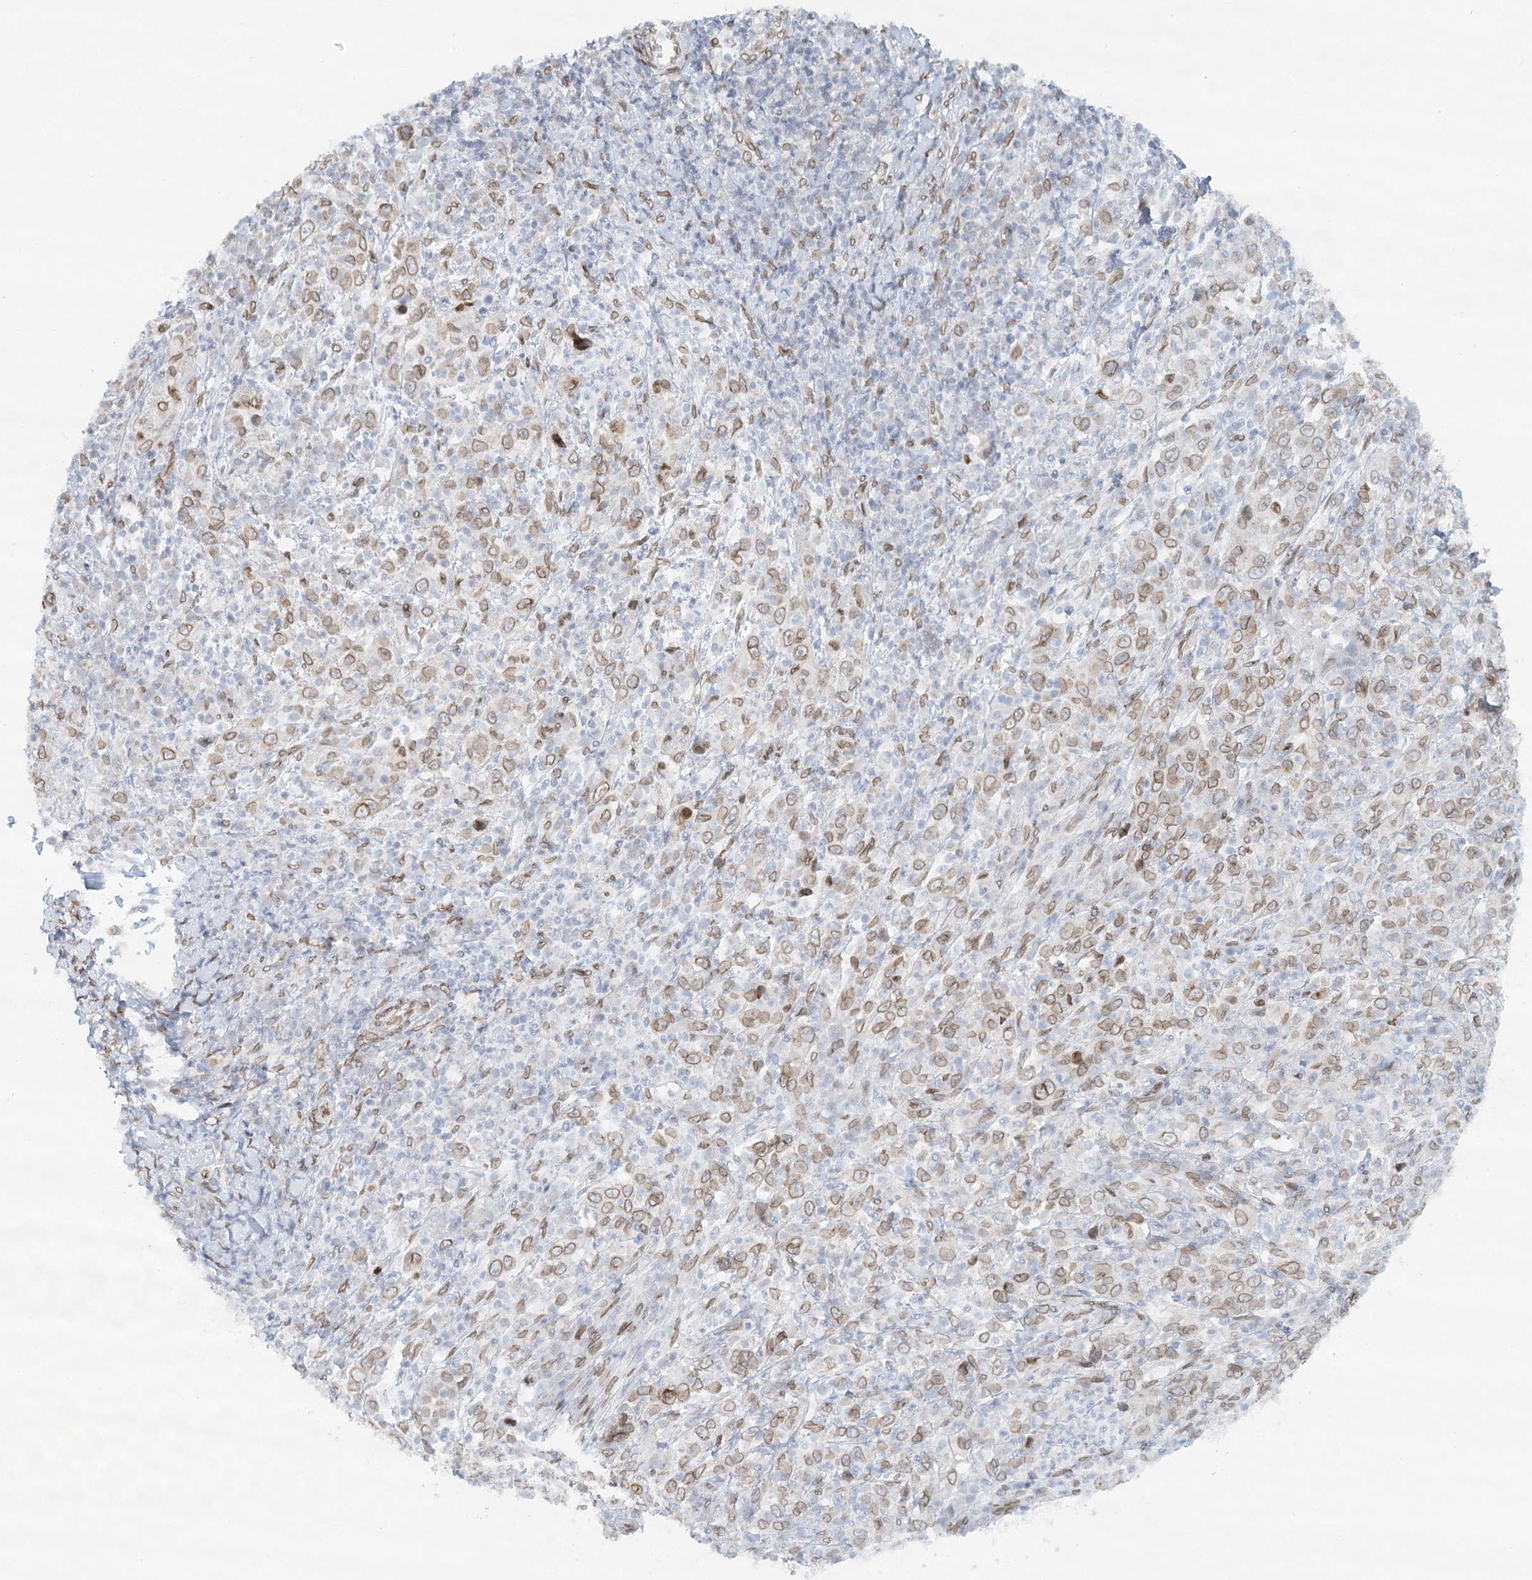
{"staining": {"intensity": "weak", "quantity": ">75%", "location": "cytoplasmic/membranous,nuclear"}, "tissue": "cervical cancer", "cell_type": "Tumor cells", "image_type": "cancer", "snomed": [{"axis": "morphology", "description": "Squamous cell carcinoma, NOS"}, {"axis": "topography", "description": "Cervix"}], "caption": "Squamous cell carcinoma (cervical) was stained to show a protein in brown. There is low levels of weak cytoplasmic/membranous and nuclear positivity in approximately >75% of tumor cells.", "gene": "VWA5A", "patient": {"sex": "female", "age": 46}}